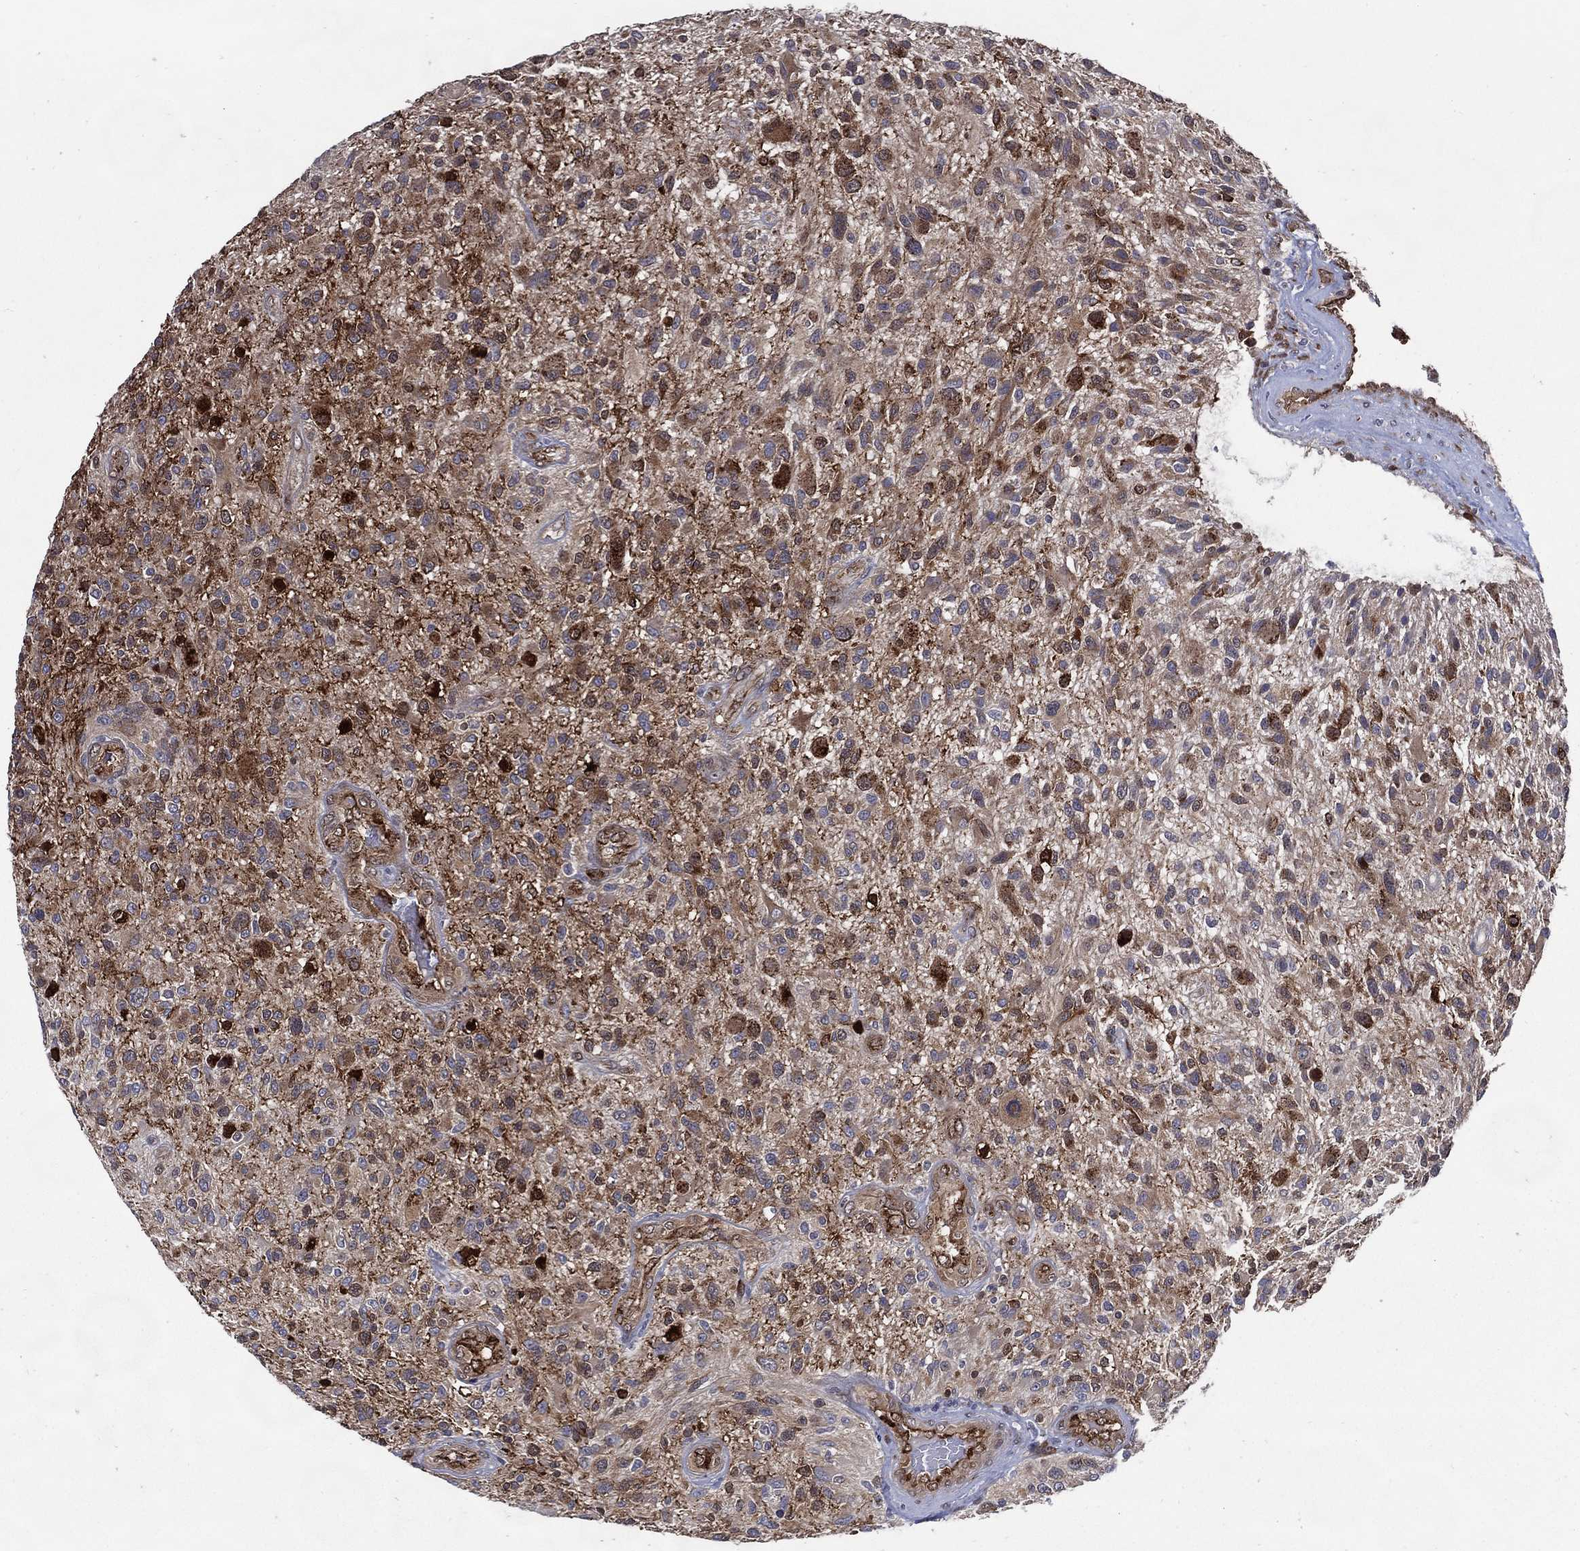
{"staining": {"intensity": "moderate", "quantity": "25%-75%", "location": "cytoplasmic/membranous"}, "tissue": "glioma", "cell_type": "Tumor cells", "image_type": "cancer", "snomed": [{"axis": "morphology", "description": "Glioma, malignant, High grade"}, {"axis": "topography", "description": "Brain"}], "caption": "Malignant high-grade glioma stained with a protein marker displays moderate staining in tumor cells.", "gene": "ARHGAP11A", "patient": {"sex": "male", "age": 47}}